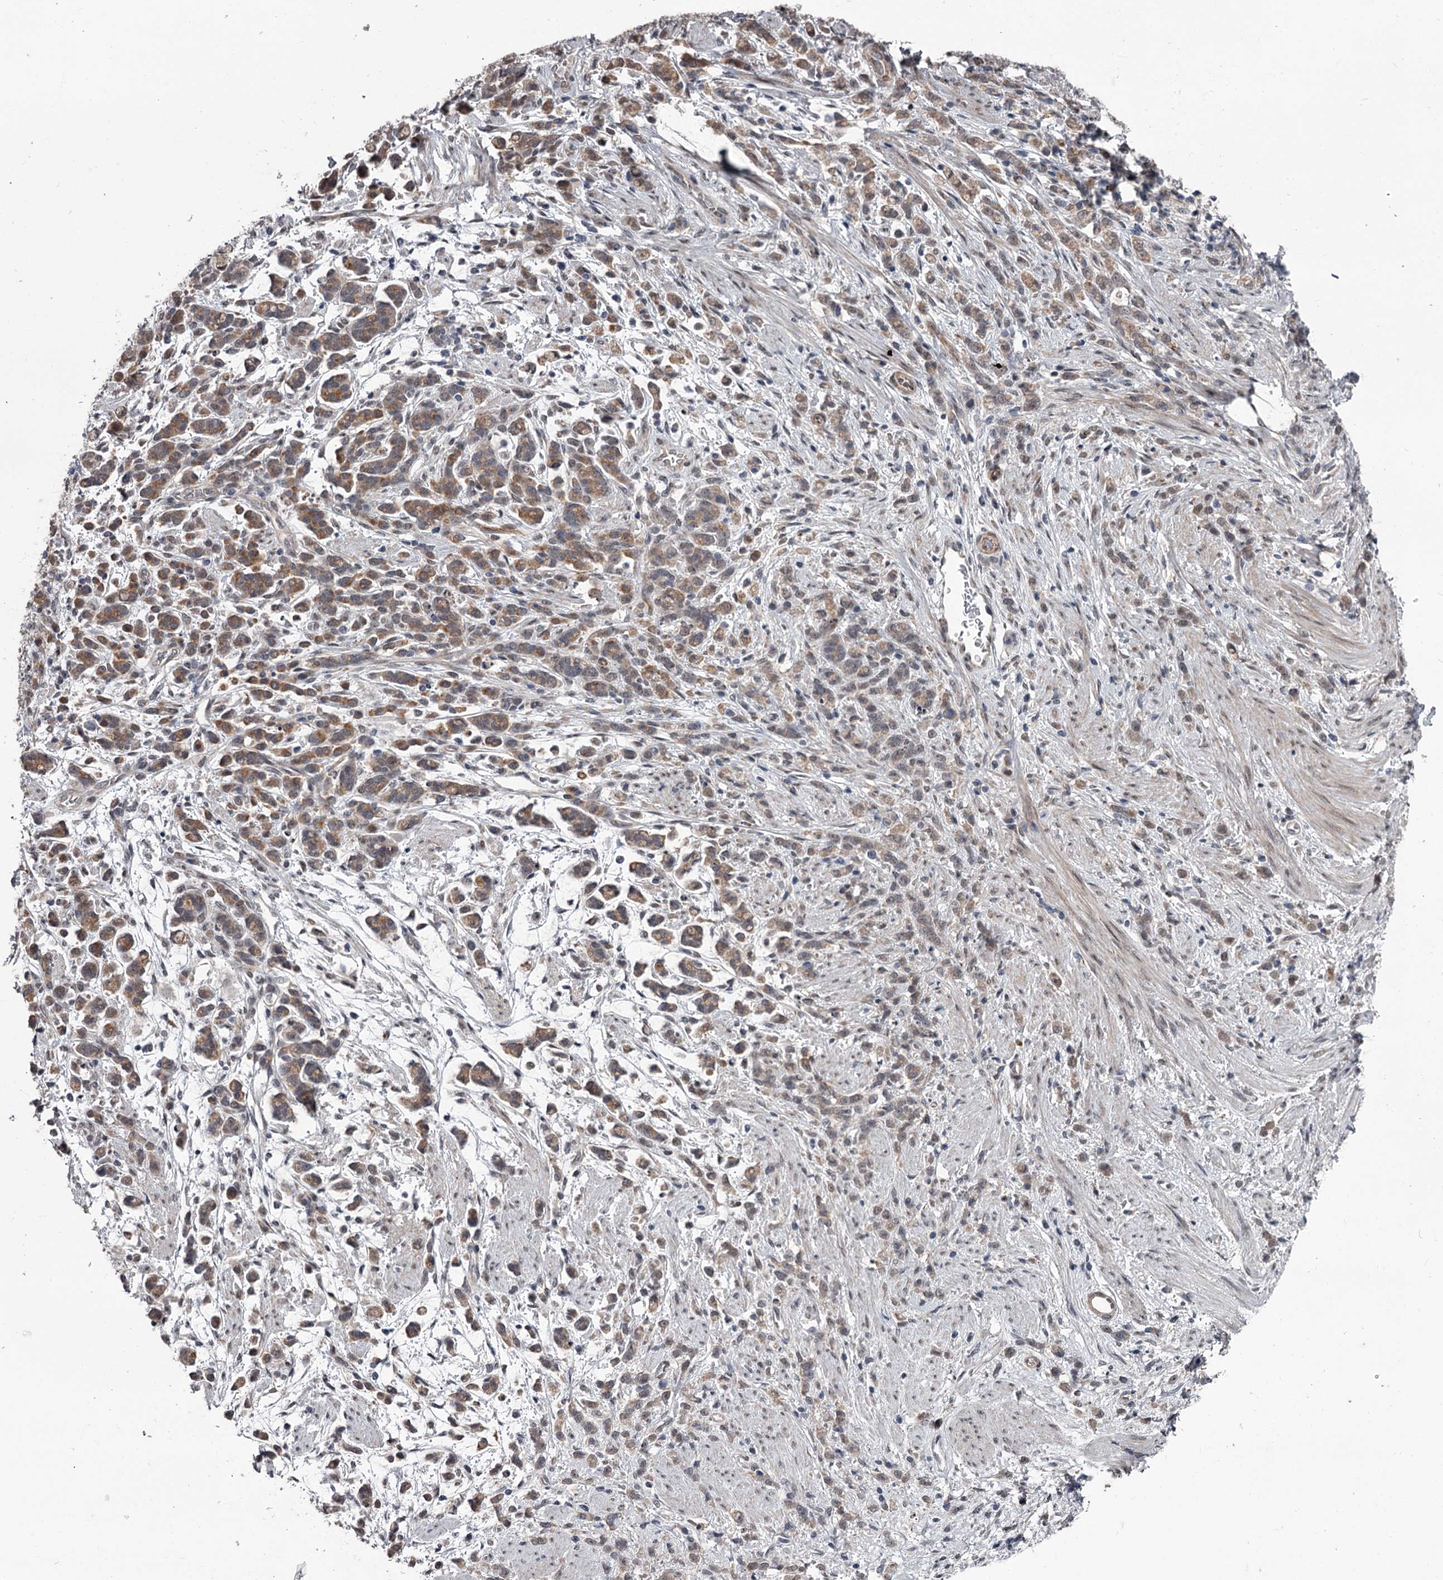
{"staining": {"intensity": "moderate", "quantity": ">75%", "location": "cytoplasmic/membranous"}, "tissue": "stomach cancer", "cell_type": "Tumor cells", "image_type": "cancer", "snomed": [{"axis": "morphology", "description": "Adenocarcinoma, NOS"}, {"axis": "topography", "description": "Stomach"}], "caption": "Immunohistochemistry micrograph of neoplastic tissue: human stomach cancer (adenocarcinoma) stained using immunohistochemistry (IHC) exhibits medium levels of moderate protein expression localized specifically in the cytoplasmic/membranous of tumor cells, appearing as a cytoplasmic/membranous brown color.", "gene": "PRPF40B", "patient": {"sex": "female", "age": 60}}